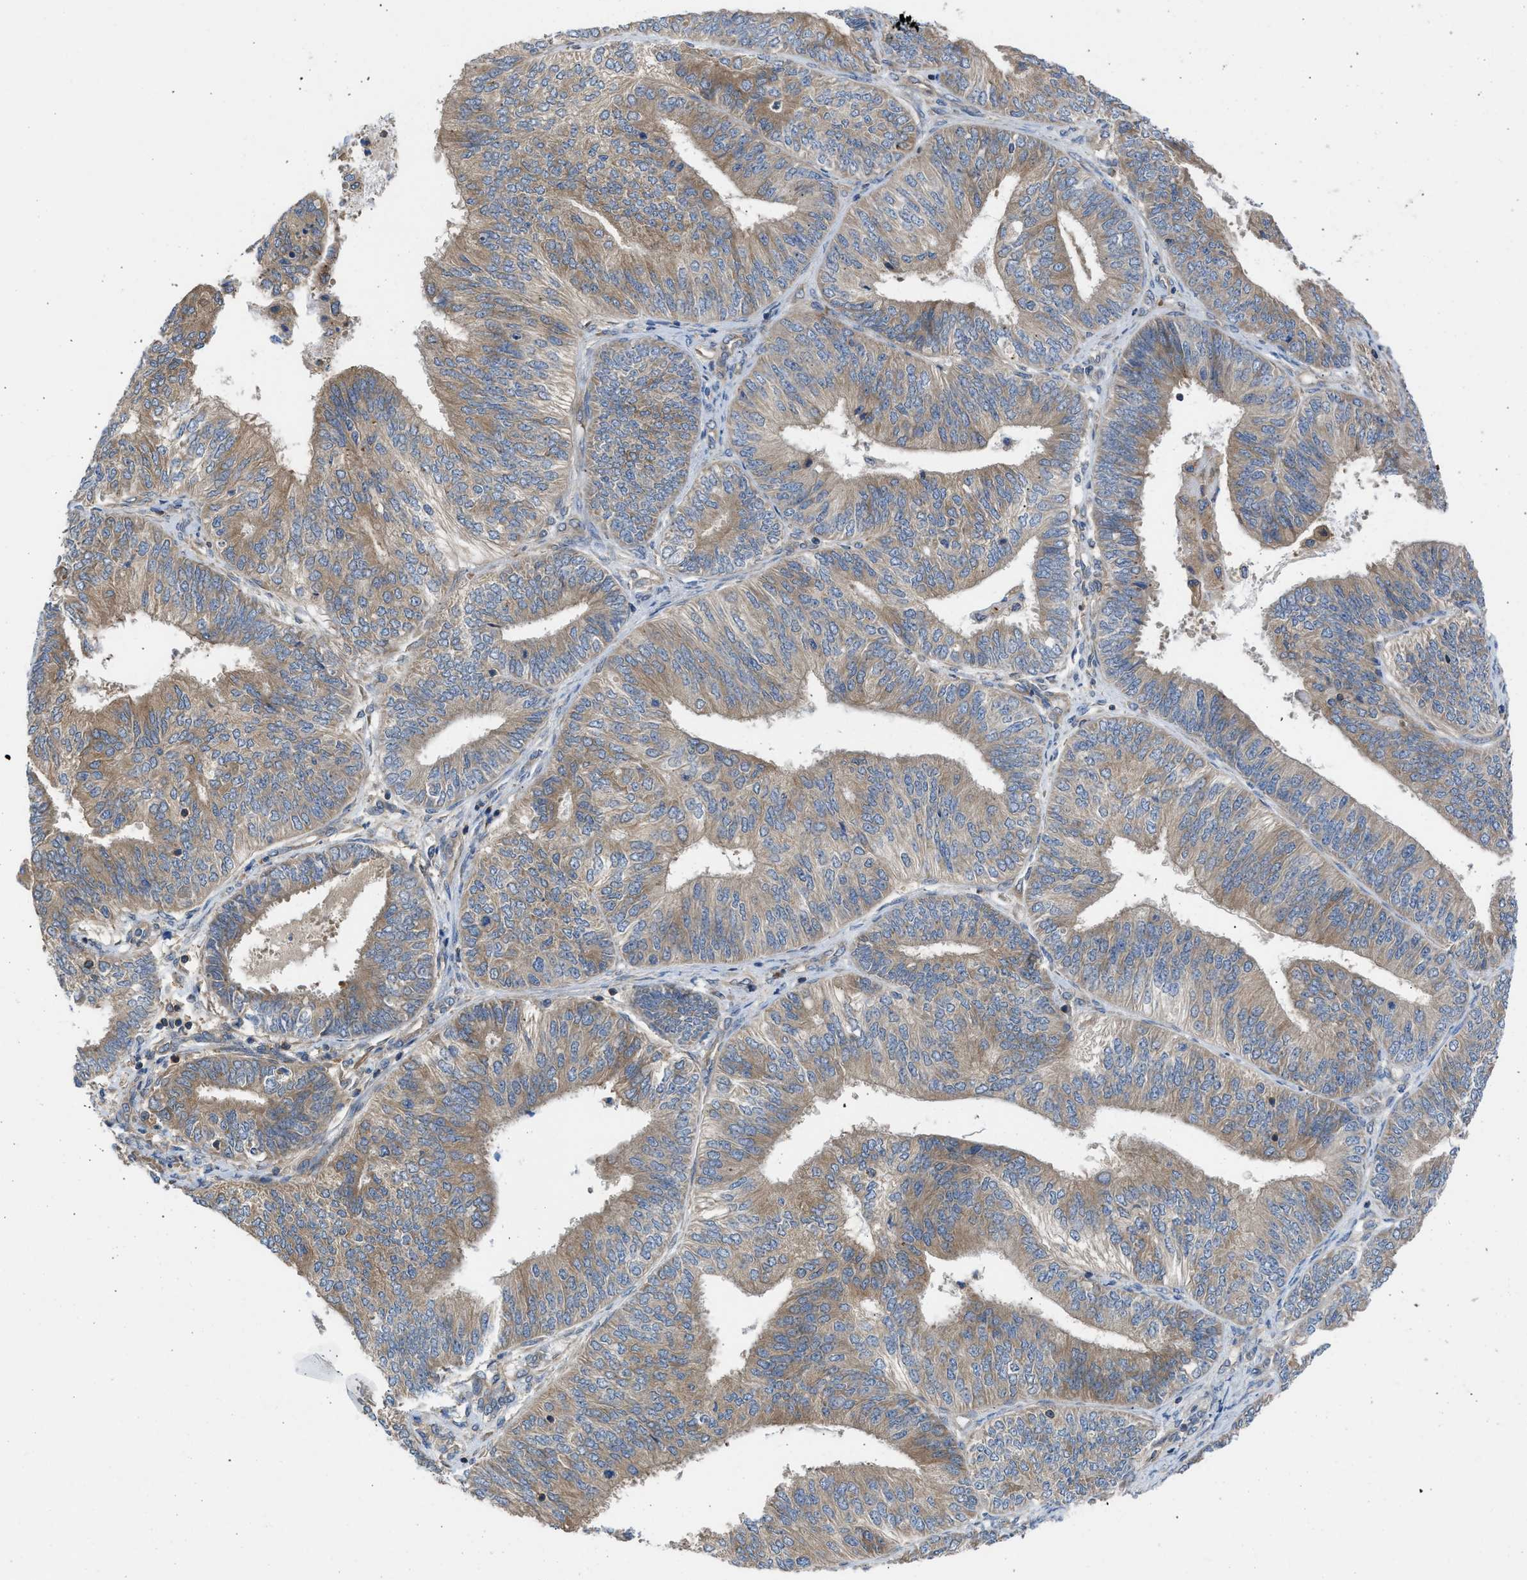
{"staining": {"intensity": "moderate", "quantity": ">75%", "location": "cytoplasmic/membranous"}, "tissue": "endometrial cancer", "cell_type": "Tumor cells", "image_type": "cancer", "snomed": [{"axis": "morphology", "description": "Adenocarcinoma, NOS"}, {"axis": "topography", "description": "Endometrium"}], "caption": "A photomicrograph of endometrial cancer (adenocarcinoma) stained for a protein demonstrates moderate cytoplasmic/membranous brown staining in tumor cells.", "gene": "CHKB", "patient": {"sex": "female", "age": 58}}